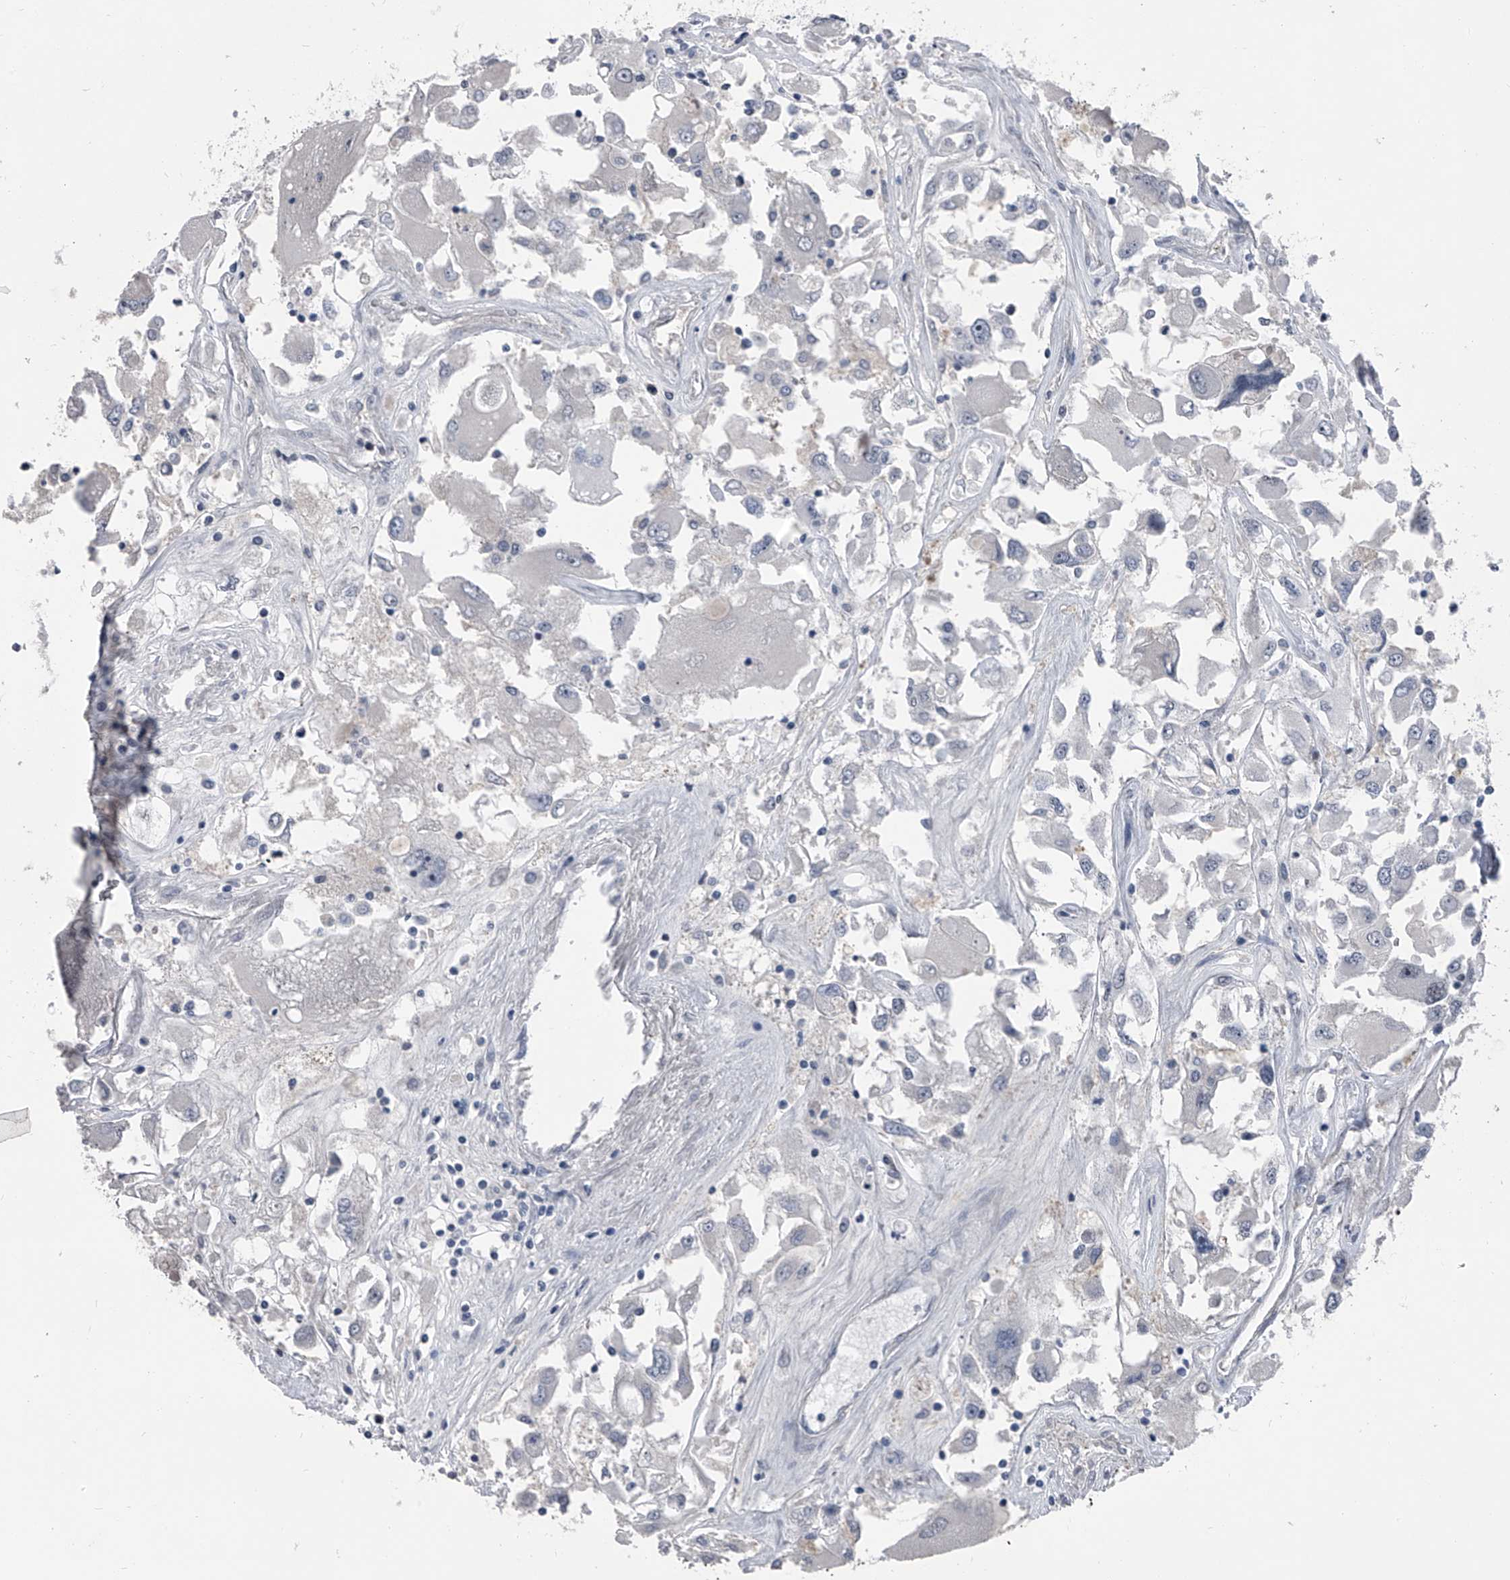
{"staining": {"intensity": "negative", "quantity": "none", "location": "none"}, "tissue": "renal cancer", "cell_type": "Tumor cells", "image_type": "cancer", "snomed": [{"axis": "morphology", "description": "Adenocarcinoma, NOS"}, {"axis": "topography", "description": "Kidney"}], "caption": "A photomicrograph of renal adenocarcinoma stained for a protein demonstrates no brown staining in tumor cells.", "gene": "ELK4", "patient": {"sex": "female", "age": 52}}